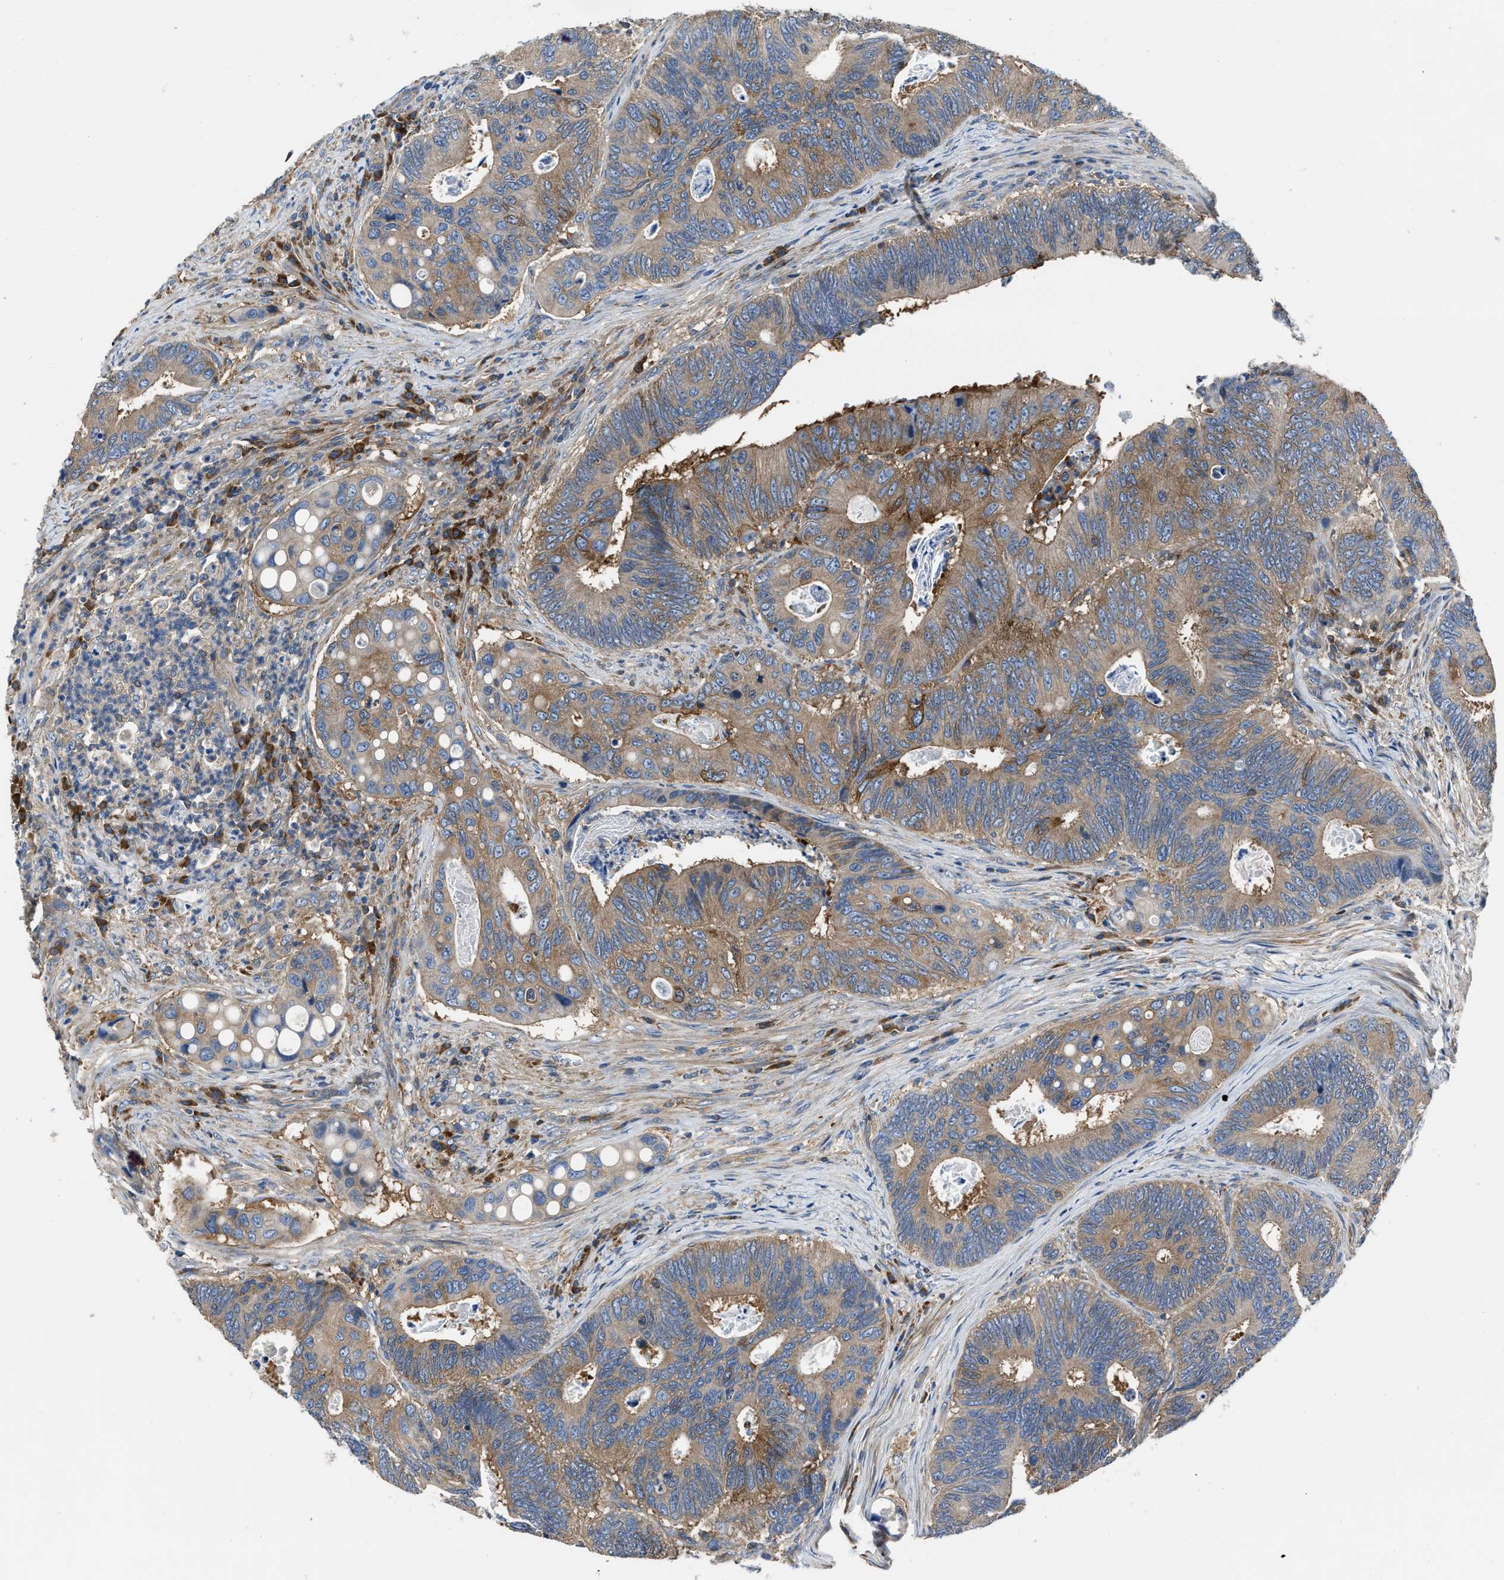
{"staining": {"intensity": "moderate", "quantity": ">75%", "location": "cytoplasmic/membranous"}, "tissue": "colorectal cancer", "cell_type": "Tumor cells", "image_type": "cancer", "snomed": [{"axis": "morphology", "description": "Inflammation, NOS"}, {"axis": "morphology", "description": "Adenocarcinoma, NOS"}, {"axis": "topography", "description": "Colon"}], "caption": "Immunohistochemistry photomicrograph of colorectal adenocarcinoma stained for a protein (brown), which exhibits medium levels of moderate cytoplasmic/membranous positivity in approximately >75% of tumor cells.", "gene": "YARS1", "patient": {"sex": "male", "age": 72}}